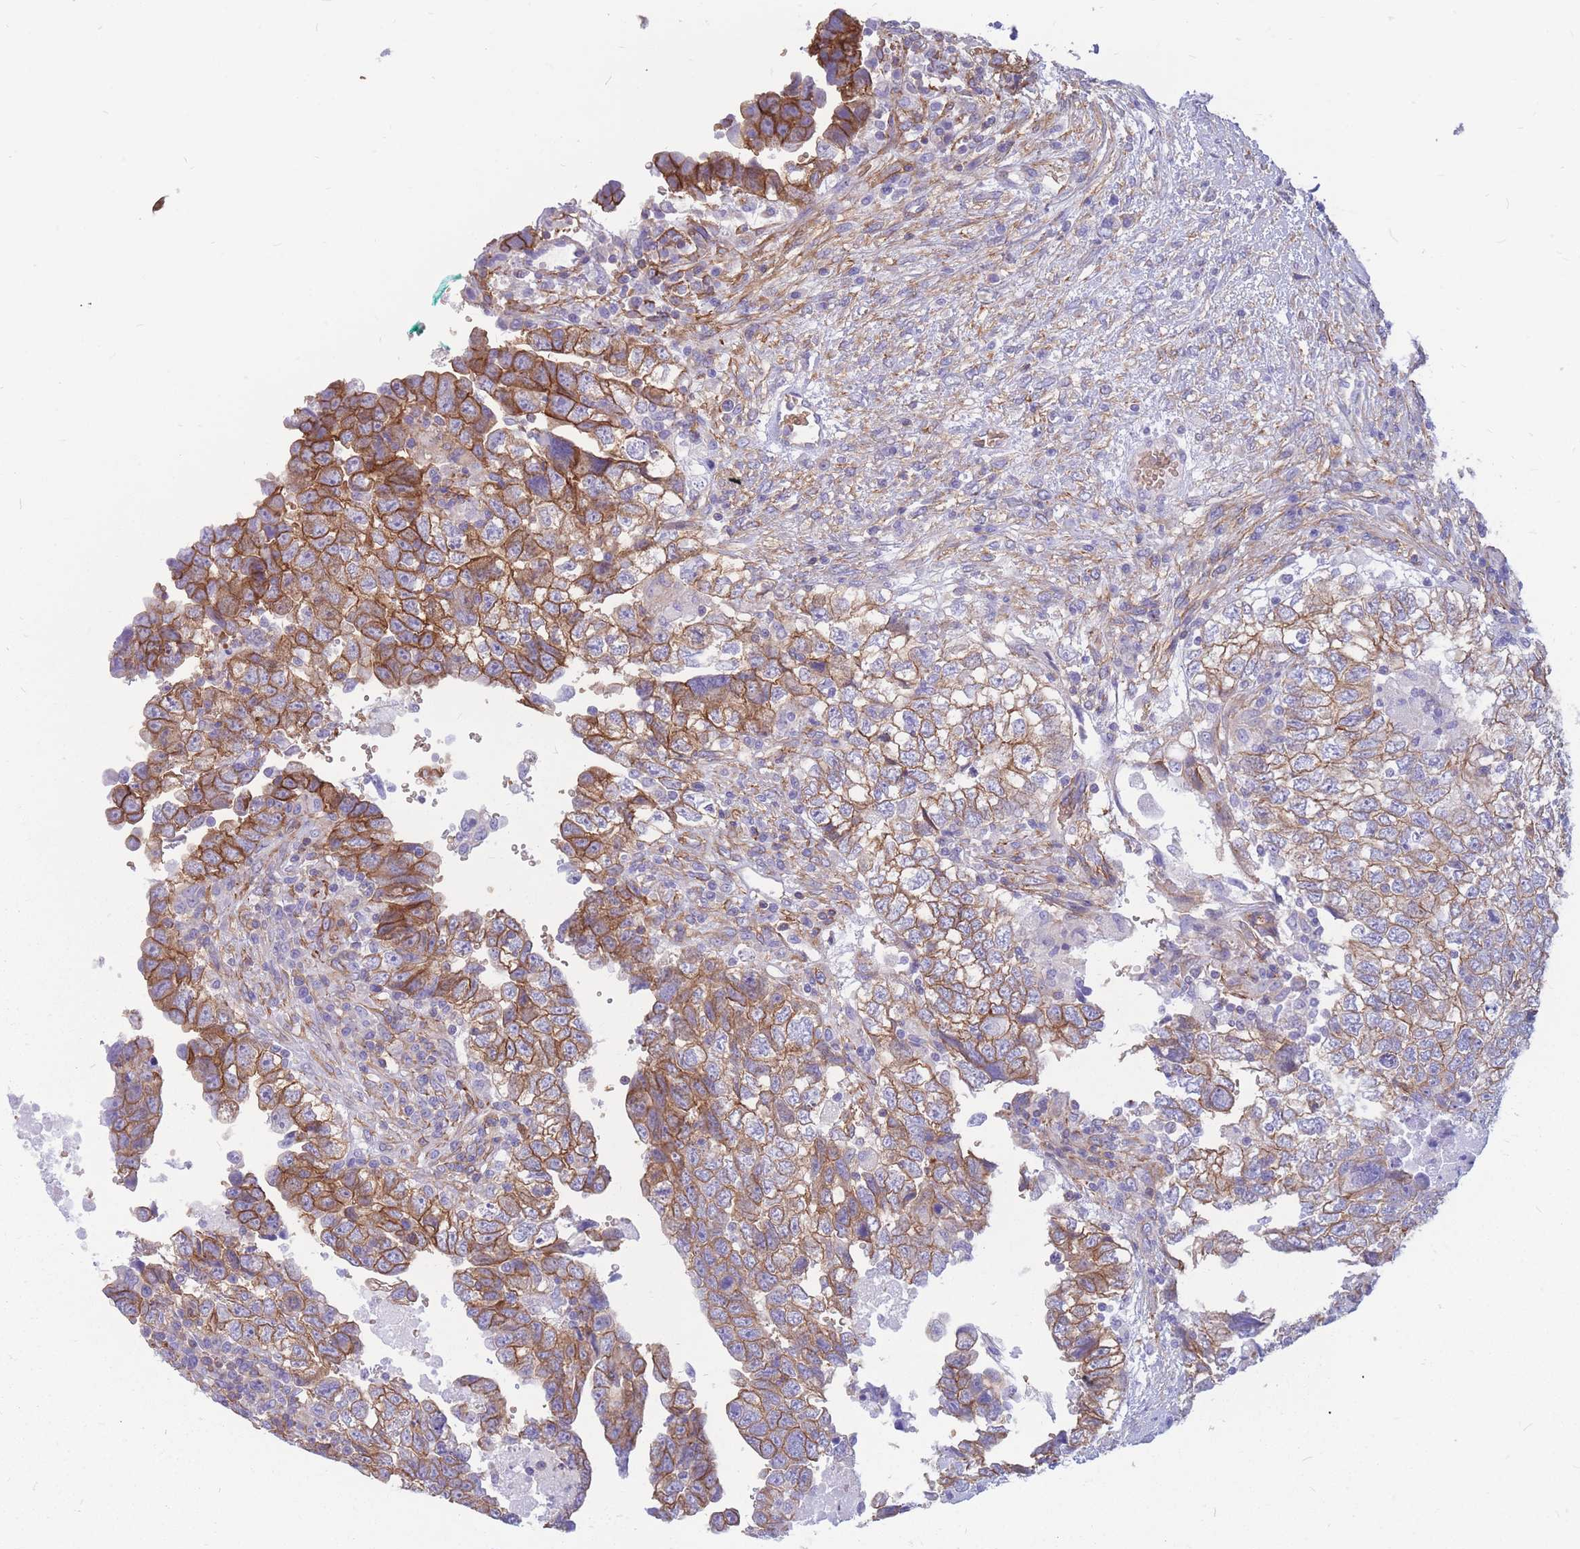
{"staining": {"intensity": "strong", "quantity": ">75%", "location": "cytoplasmic/membranous"}, "tissue": "testis cancer", "cell_type": "Tumor cells", "image_type": "cancer", "snomed": [{"axis": "morphology", "description": "Carcinoma, Embryonal, NOS"}, {"axis": "topography", "description": "Testis"}], "caption": "Strong cytoplasmic/membranous staining for a protein is appreciated in approximately >75% of tumor cells of testis cancer using IHC.", "gene": "ADD2", "patient": {"sex": "male", "age": 37}}